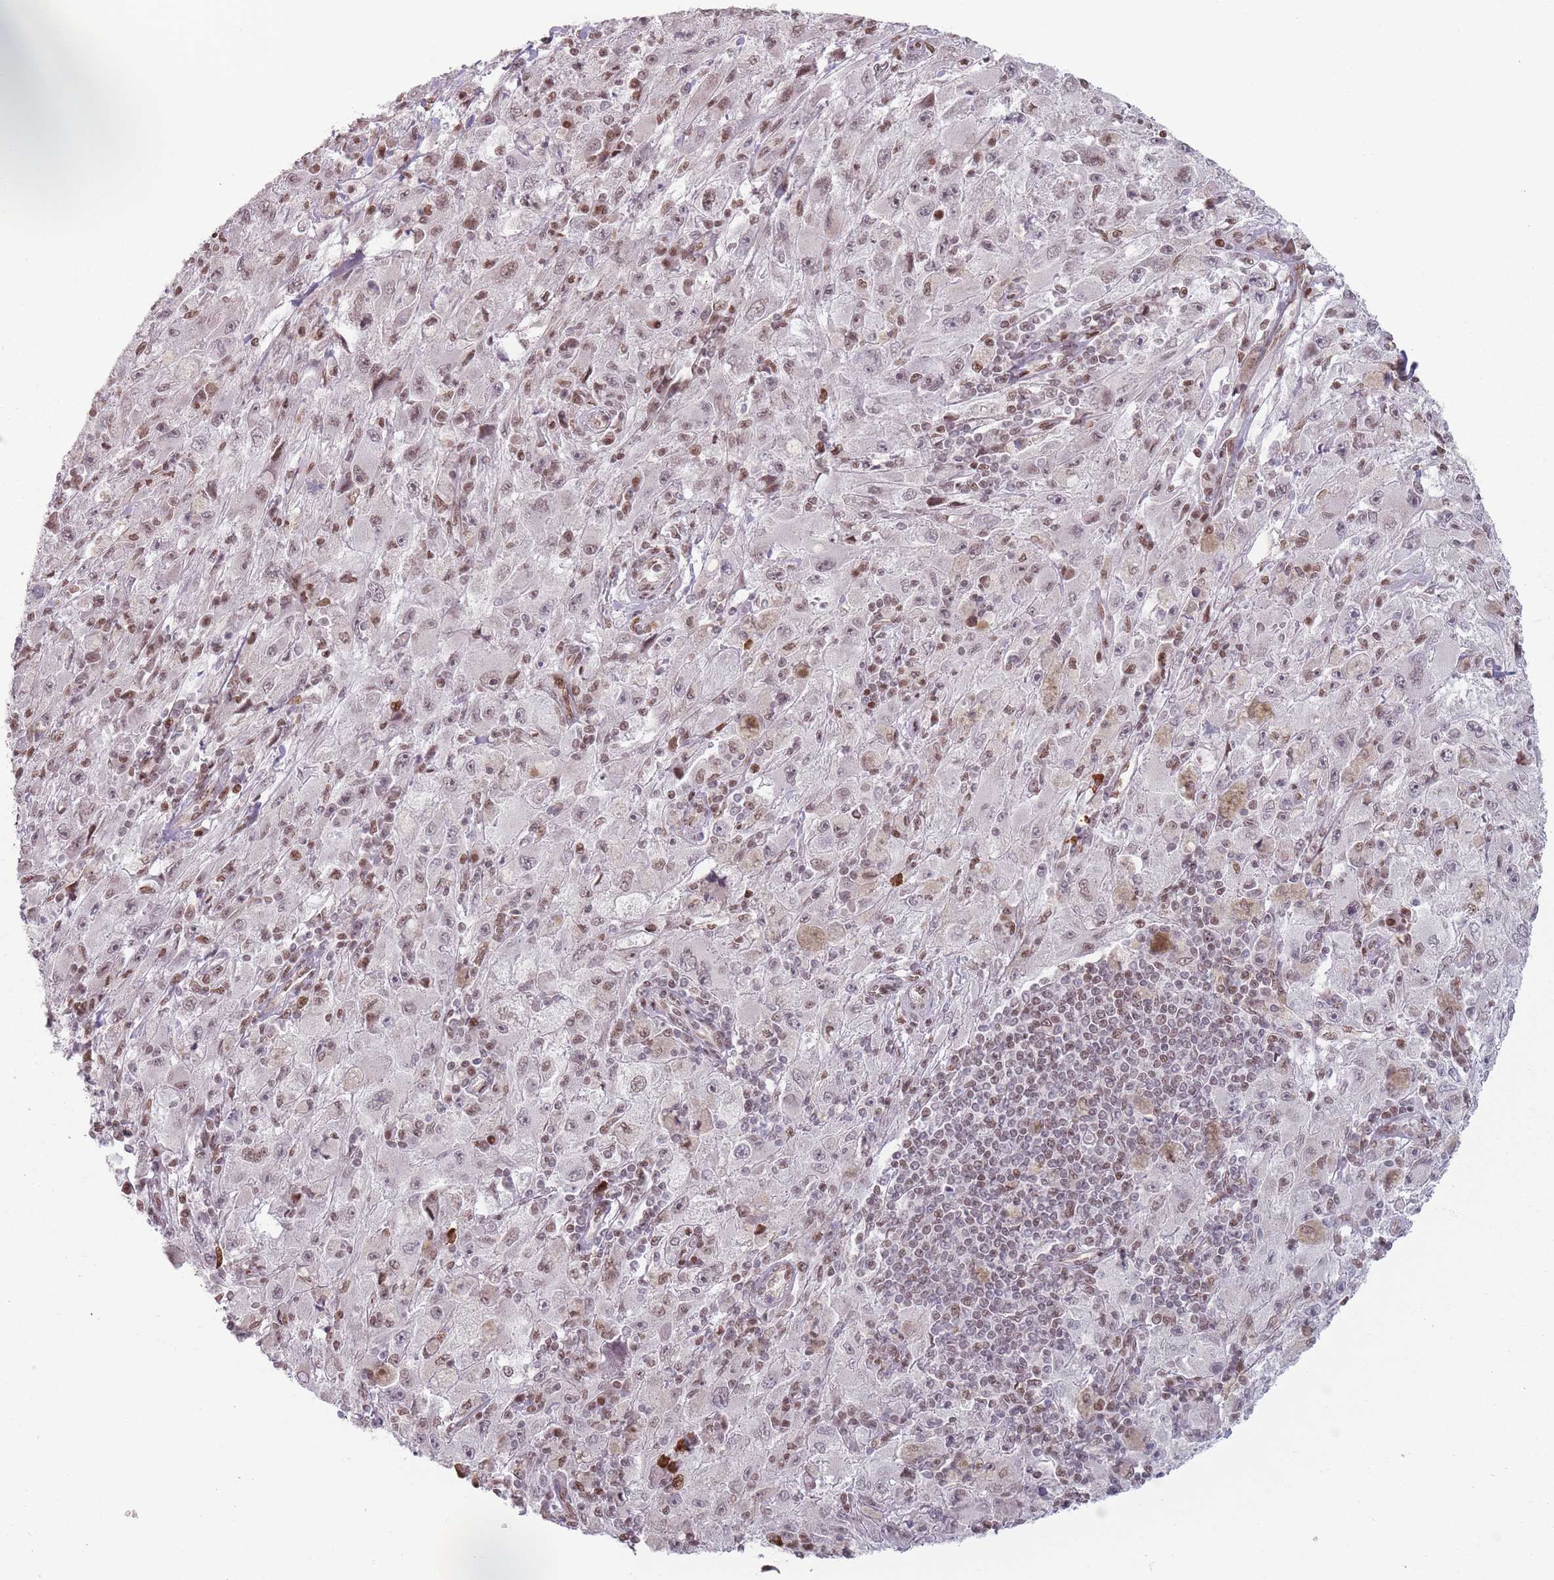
{"staining": {"intensity": "moderate", "quantity": "25%-75%", "location": "nuclear"}, "tissue": "melanoma", "cell_type": "Tumor cells", "image_type": "cancer", "snomed": [{"axis": "morphology", "description": "Malignant melanoma, Metastatic site"}, {"axis": "topography", "description": "Skin"}], "caption": "Immunohistochemistry staining of melanoma, which shows medium levels of moderate nuclear positivity in about 25%-75% of tumor cells indicating moderate nuclear protein expression. The staining was performed using DAB (3,3'-diaminobenzidine) (brown) for protein detection and nuclei were counterstained in hematoxylin (blue).", "gene": "SH3BGRL2", "patient": {"sex": "male", "age": 53}}